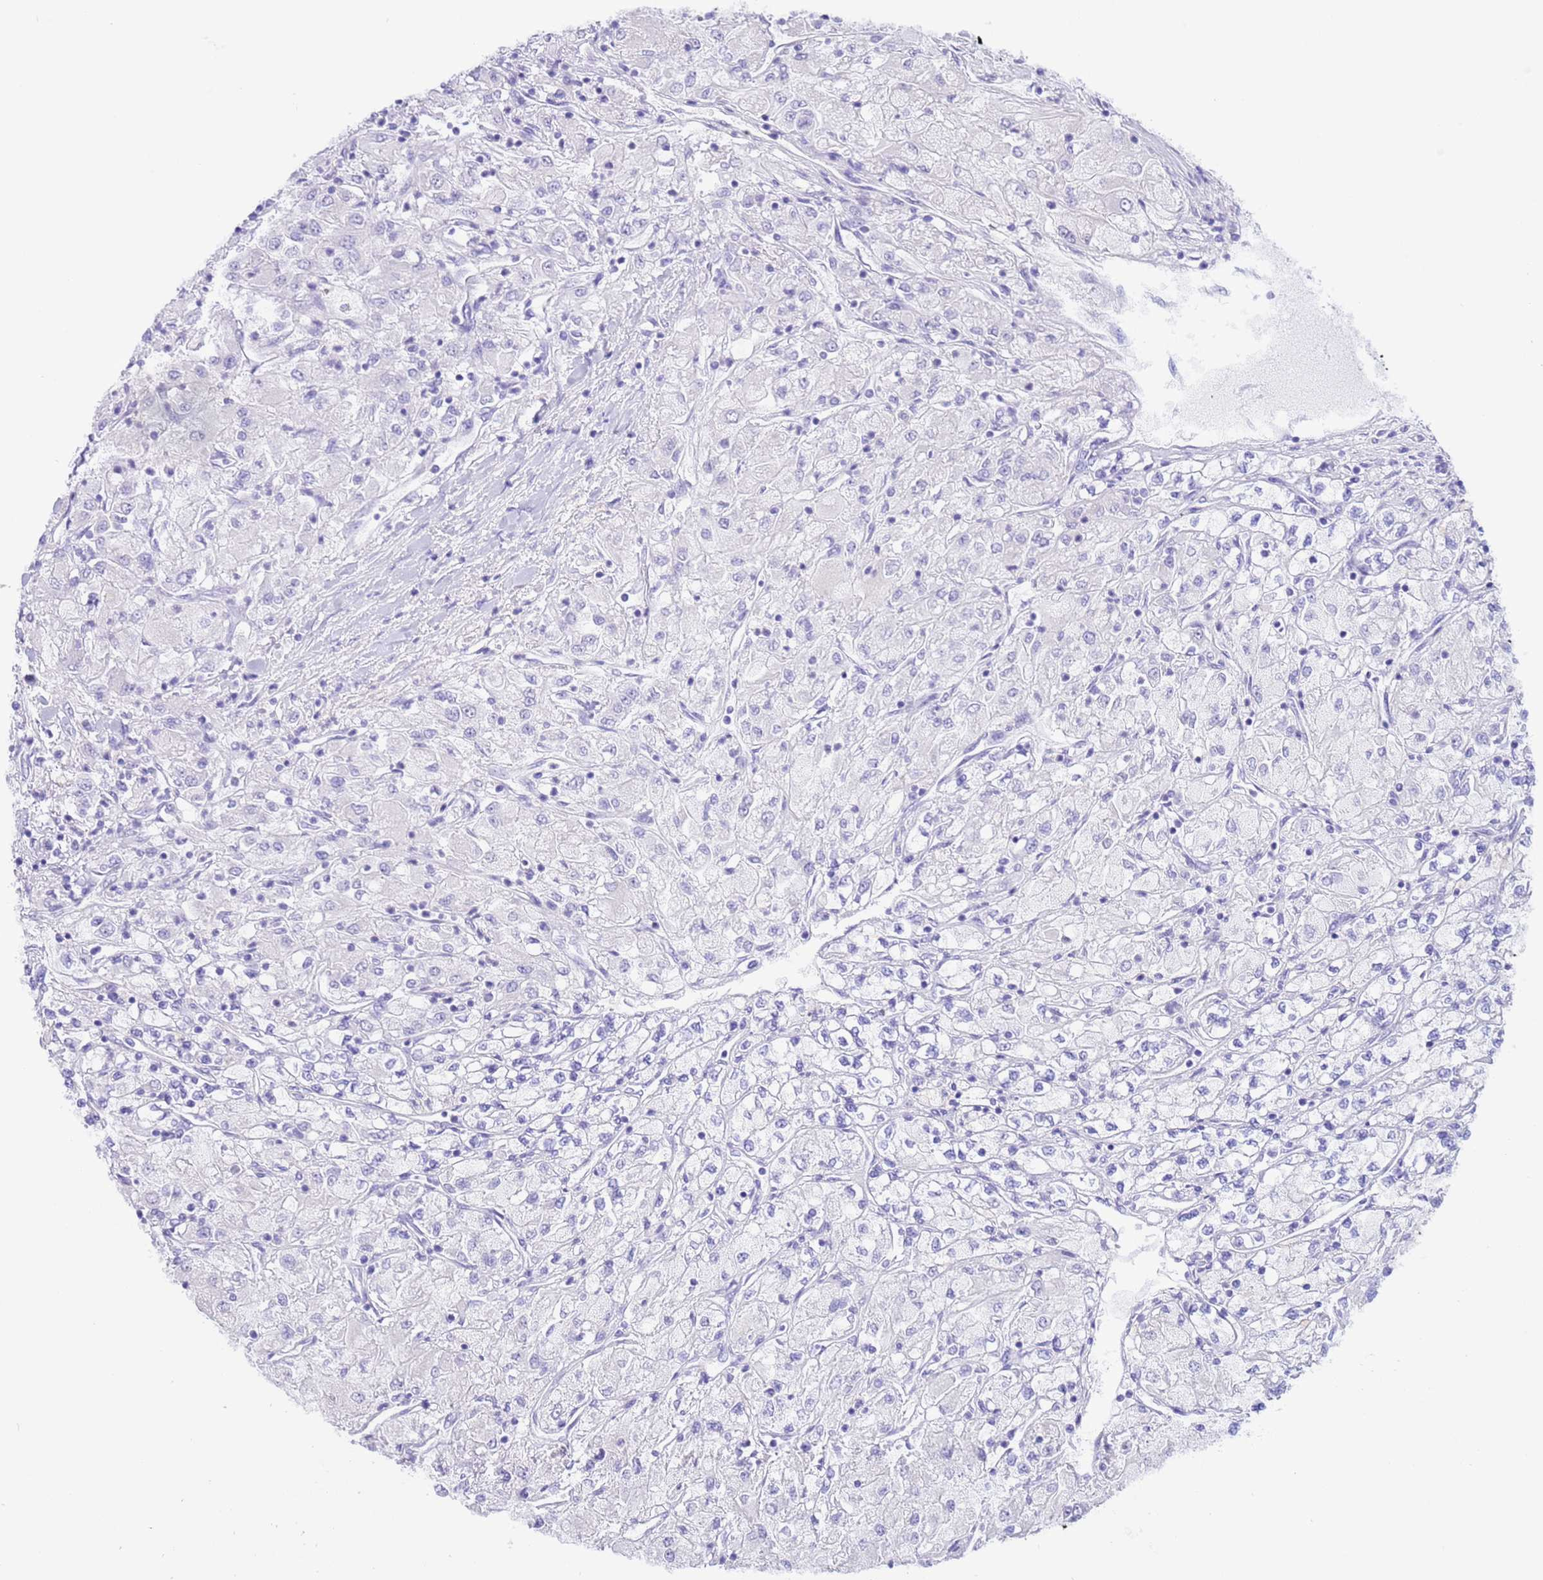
{"staining": {"intensity": "negative", "quantity": "none", "location": "none"}, "tissue": "renal cancer", "cell_type": "Tumor cells", "image_type": "cancer", "snomed": [{"axis": "morphology", "description": "Adenocarcinoma, NOS"}, {"axis": "topography", "description": "Kidney"}], "caption": "A high-resolution micrograph shows immunohistochemistry (IHC) staining of renal adenocarcinoma, which demonstrates no significant staining in tumor cells.", "gene": "CPB1", "patient": {"sex": "male", "age": 80}}